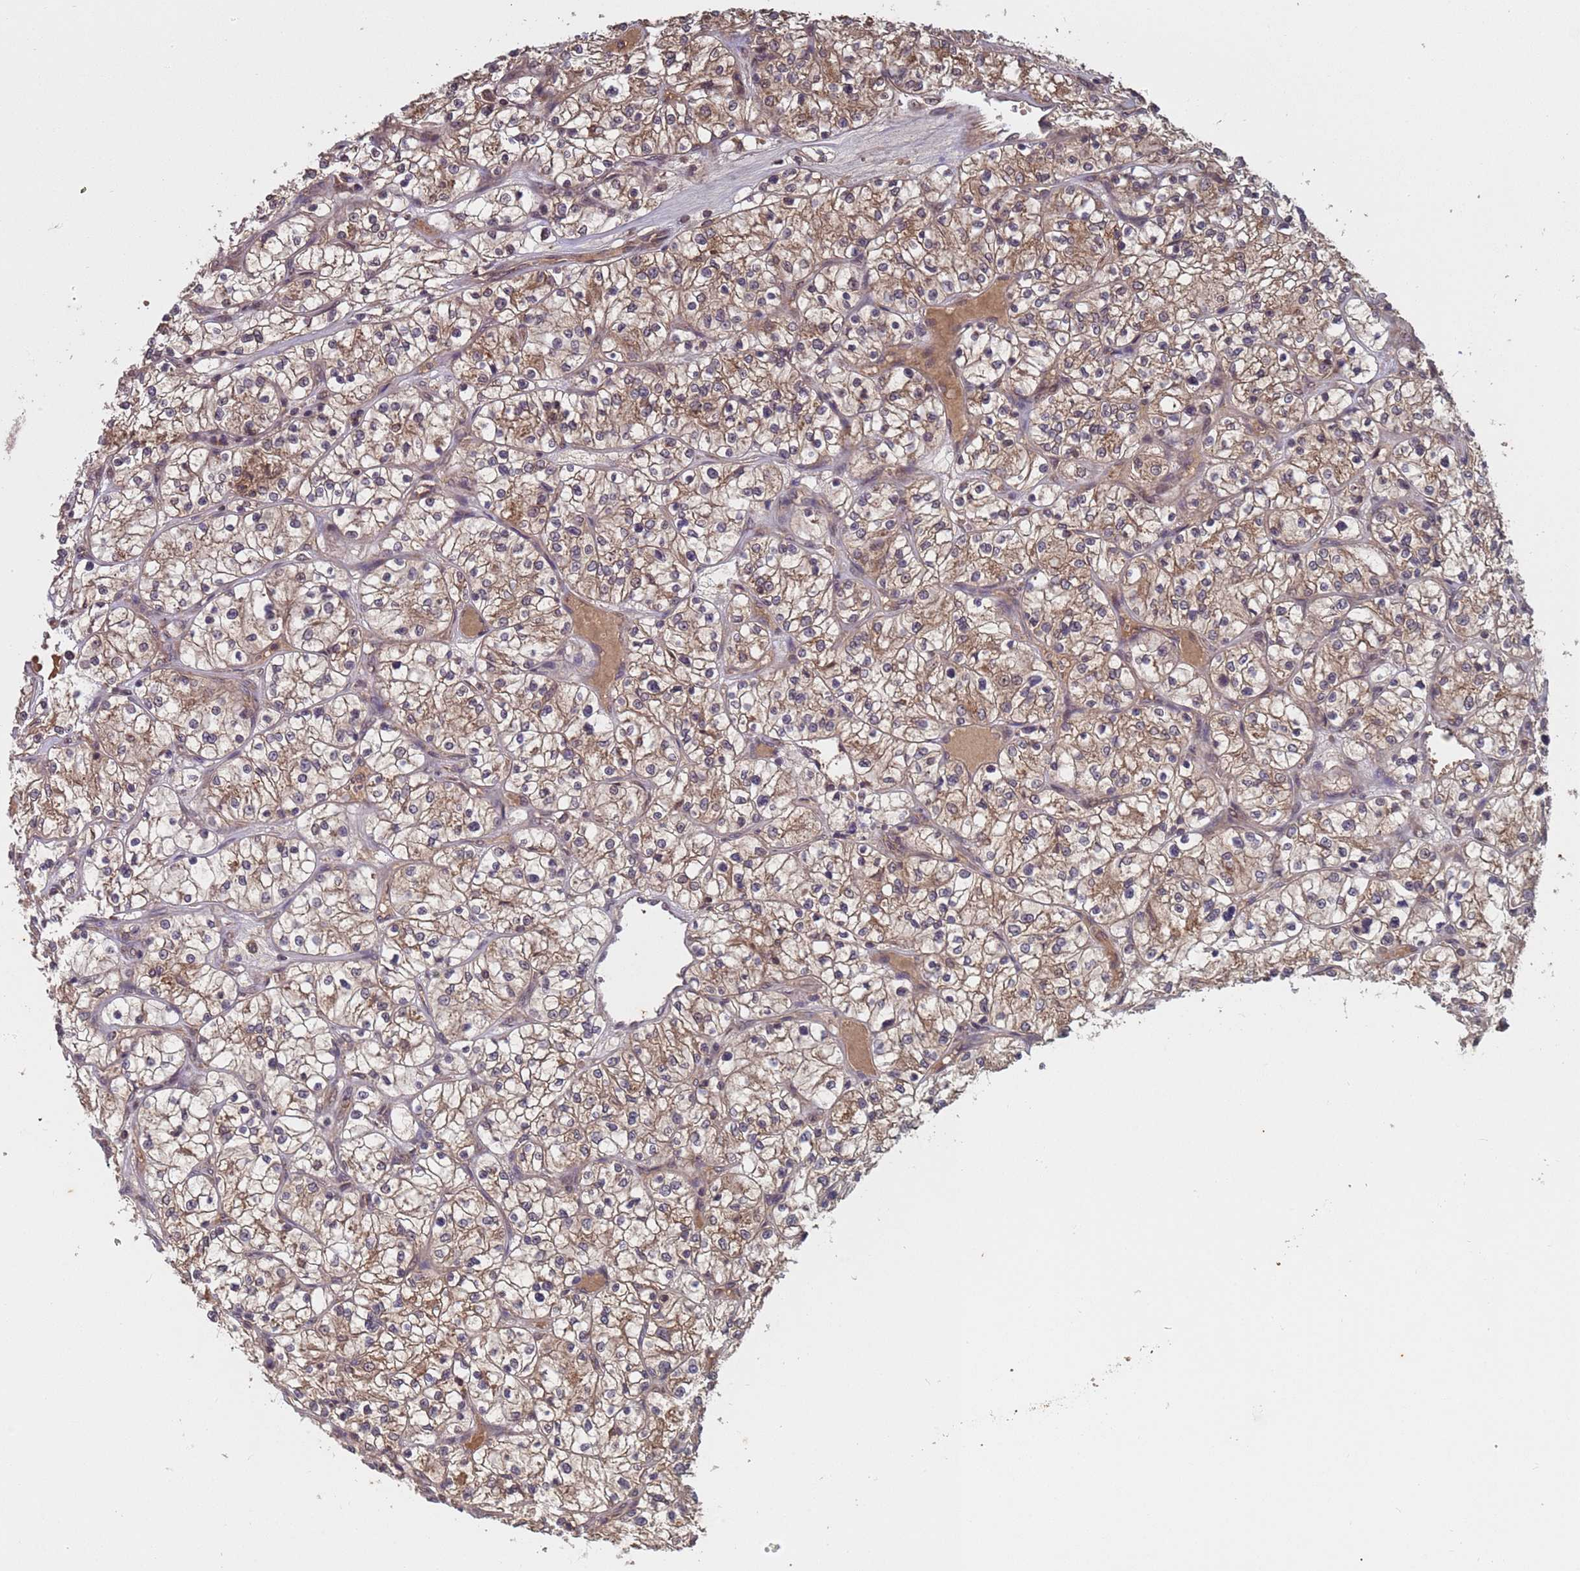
{"staining": {"intensity": "weak", "quantity": ">75%", "location": "cytoplasmic/membranous"}, "tissue": "renal cancer", "cell_type": "Tumor cells", "image_type": "cancer", "snomed": [{"axis": "morphology", "description": "Adenocarcinoma, NOS"}, {"axis": "topography", "description": "Kidney"}], "caption": "Tumor cells display low levels of weak cytoplasmic/membranous staining in approximately >75% of cells in human renal adenocarcinoma. (brown staining indicates protein expression, while blue staining denotes nuclei).", "gene": "ERI1", "patient": {"sex": "female", "age": 64}}